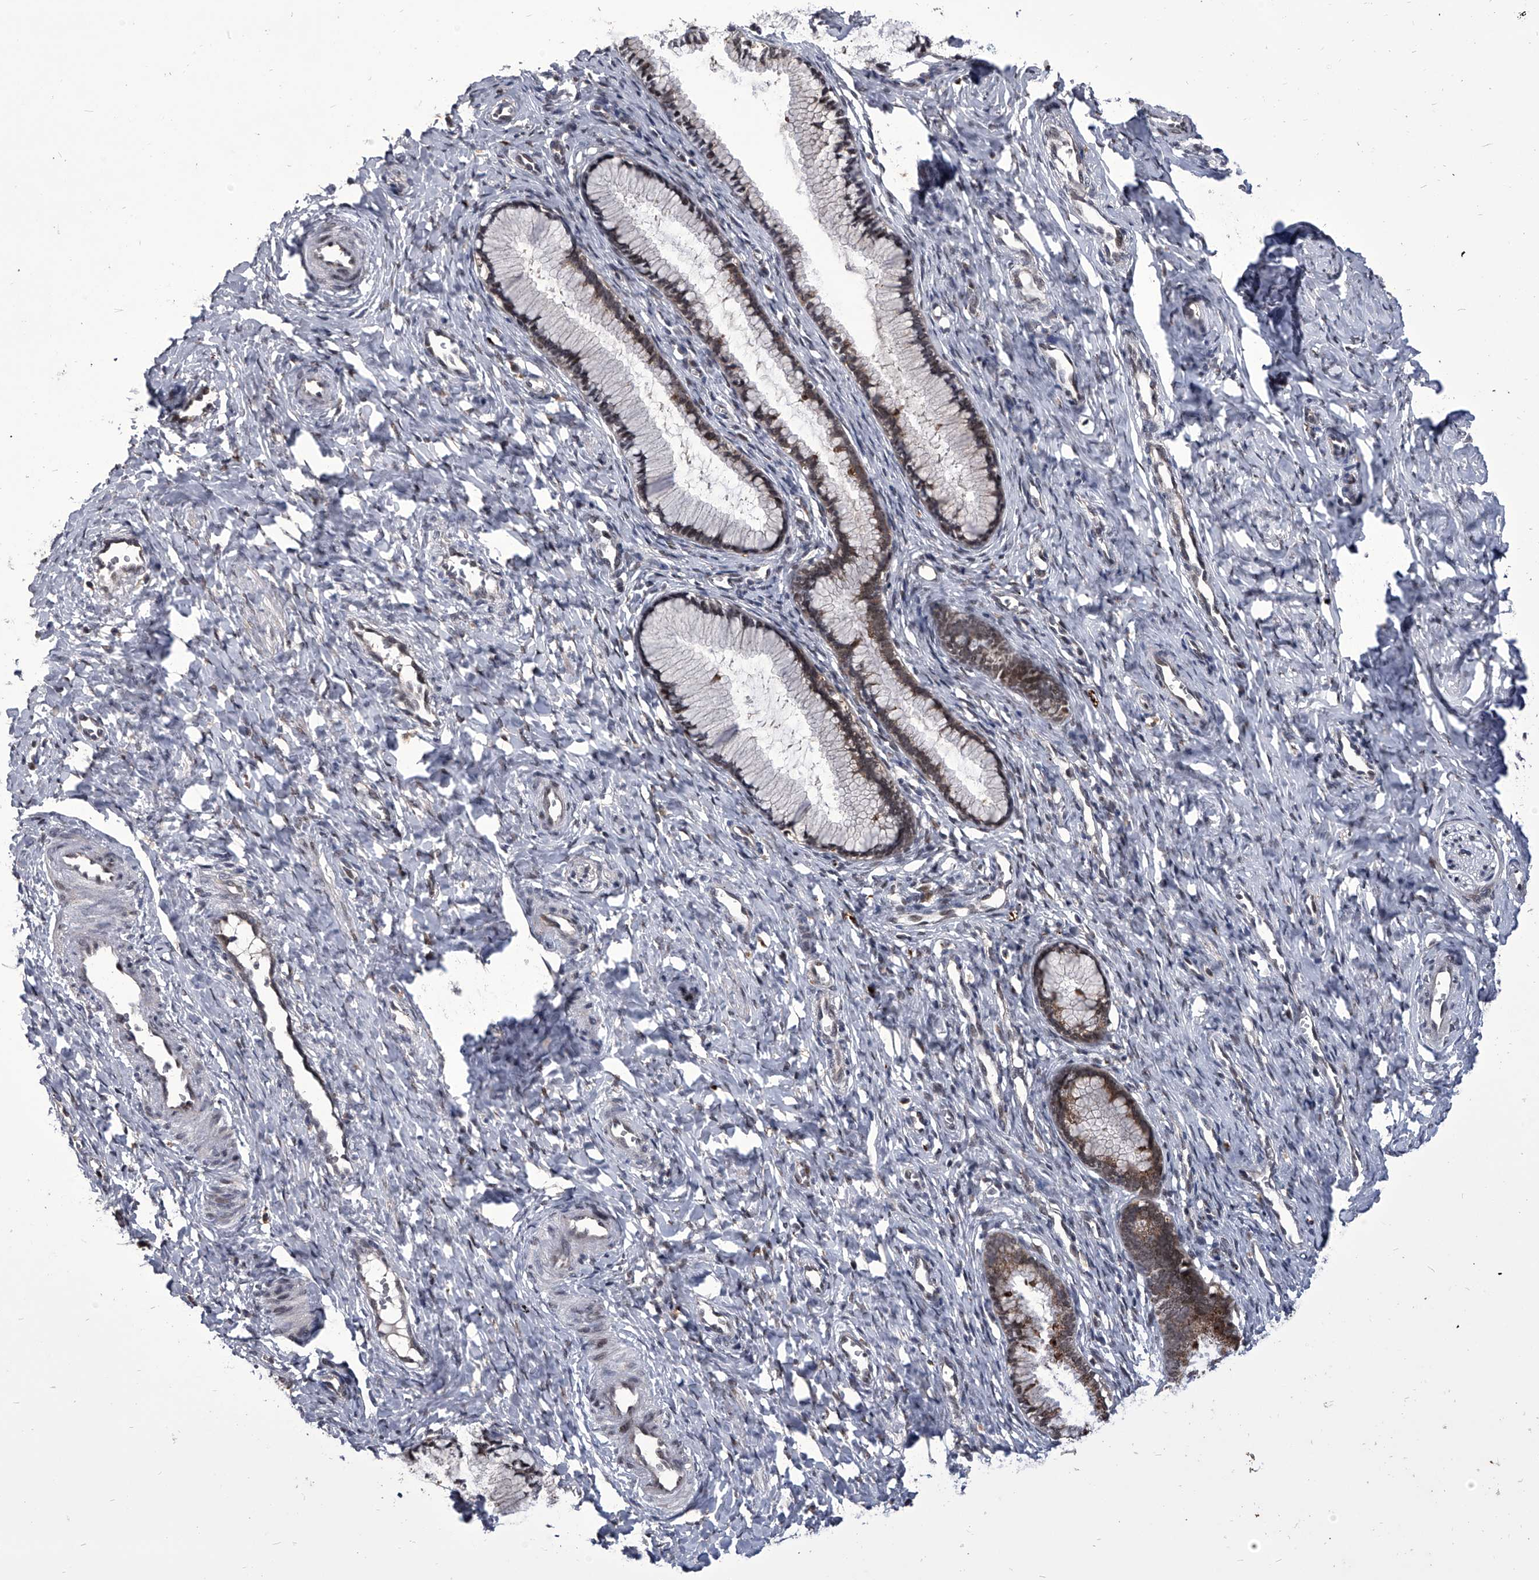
{"staining": {"intensity": "moderate", "quantity": "25%-75%", "location": "cytoplasmic/membranous,nuclear"}, "tissue": "cervix", "cell_type": "Glandular cells", "image_type": "normal", "snomed": [{"axis": "morphology", "description": "Normal tissue, NOS"}, {"axis": "topography", "description": "Cervix"}], "caption": "Immunohistochemistry (IHC) photomicrograph of benign cervix: cervix stained using IHC shows medium levels of moderate protein expression localized specifically in the cytoplasmic/membranous,nuclear of glandular cells, appearing as a cytoplasmic/membranous,nuclear brown color.", "gene": "CMTR1", "patient": {"sex": "female", "age": 27}}